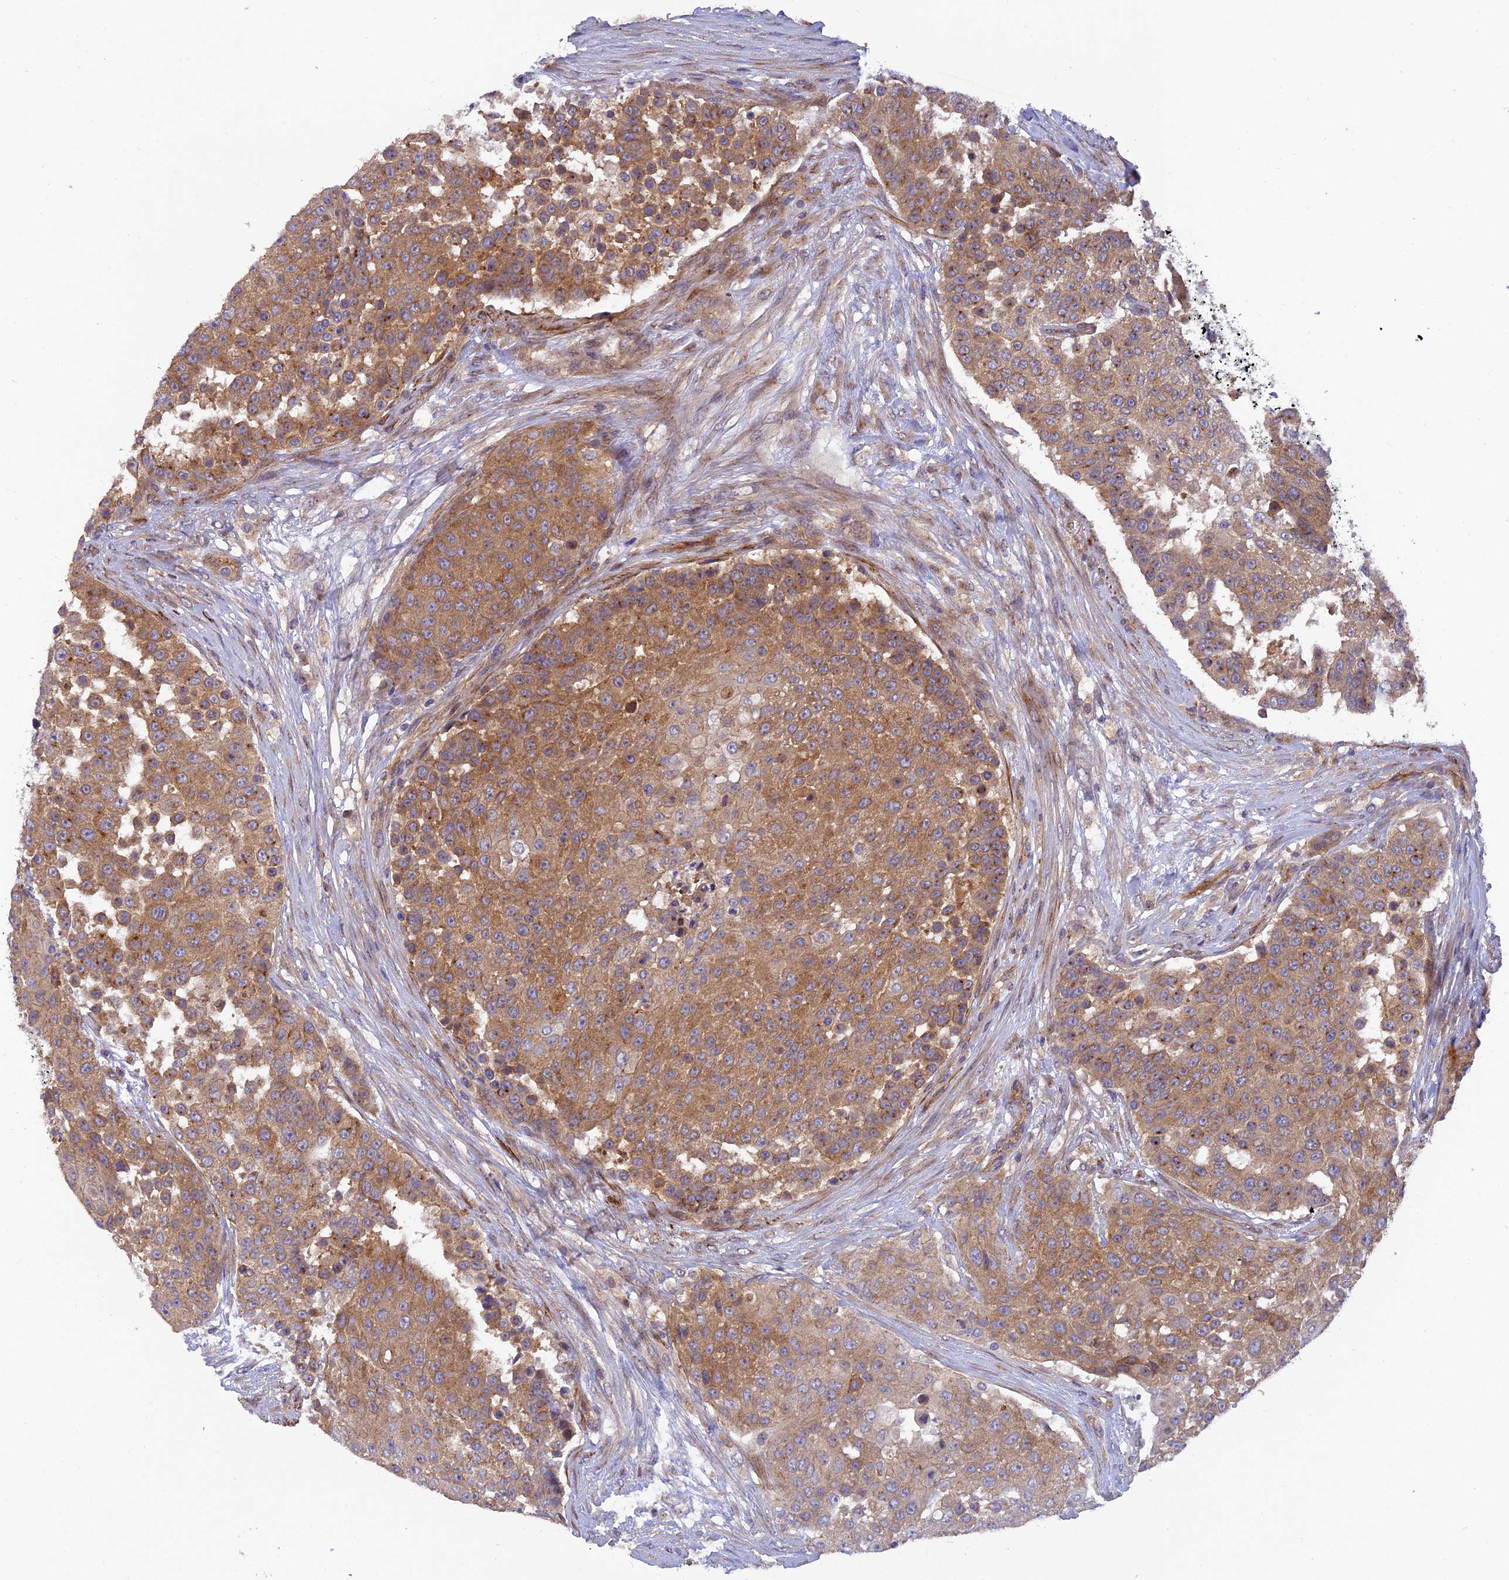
{"staining": {"intensity": "moderate", "quantity": ">75%", "location": "cytoplasmic/membranous"}, "tissue": "urothelial cancer", "cell_type": "Tumor cells", "image_type": "cancer", "snomed": [{"axis": "morphology", "description": "Urothelial carcinoma, High grade"}, {"axis": "topography", "description": "Urinary bladder"}], "caption": "High-grade urothelial carcinoma stained with immunohistochemistry reveals moderate cytoplasmic/membranous staining in approximately >75% of tumor cells.", "gene": "ADAMTS15", "patient": {"sex": "female", "age": 63}}